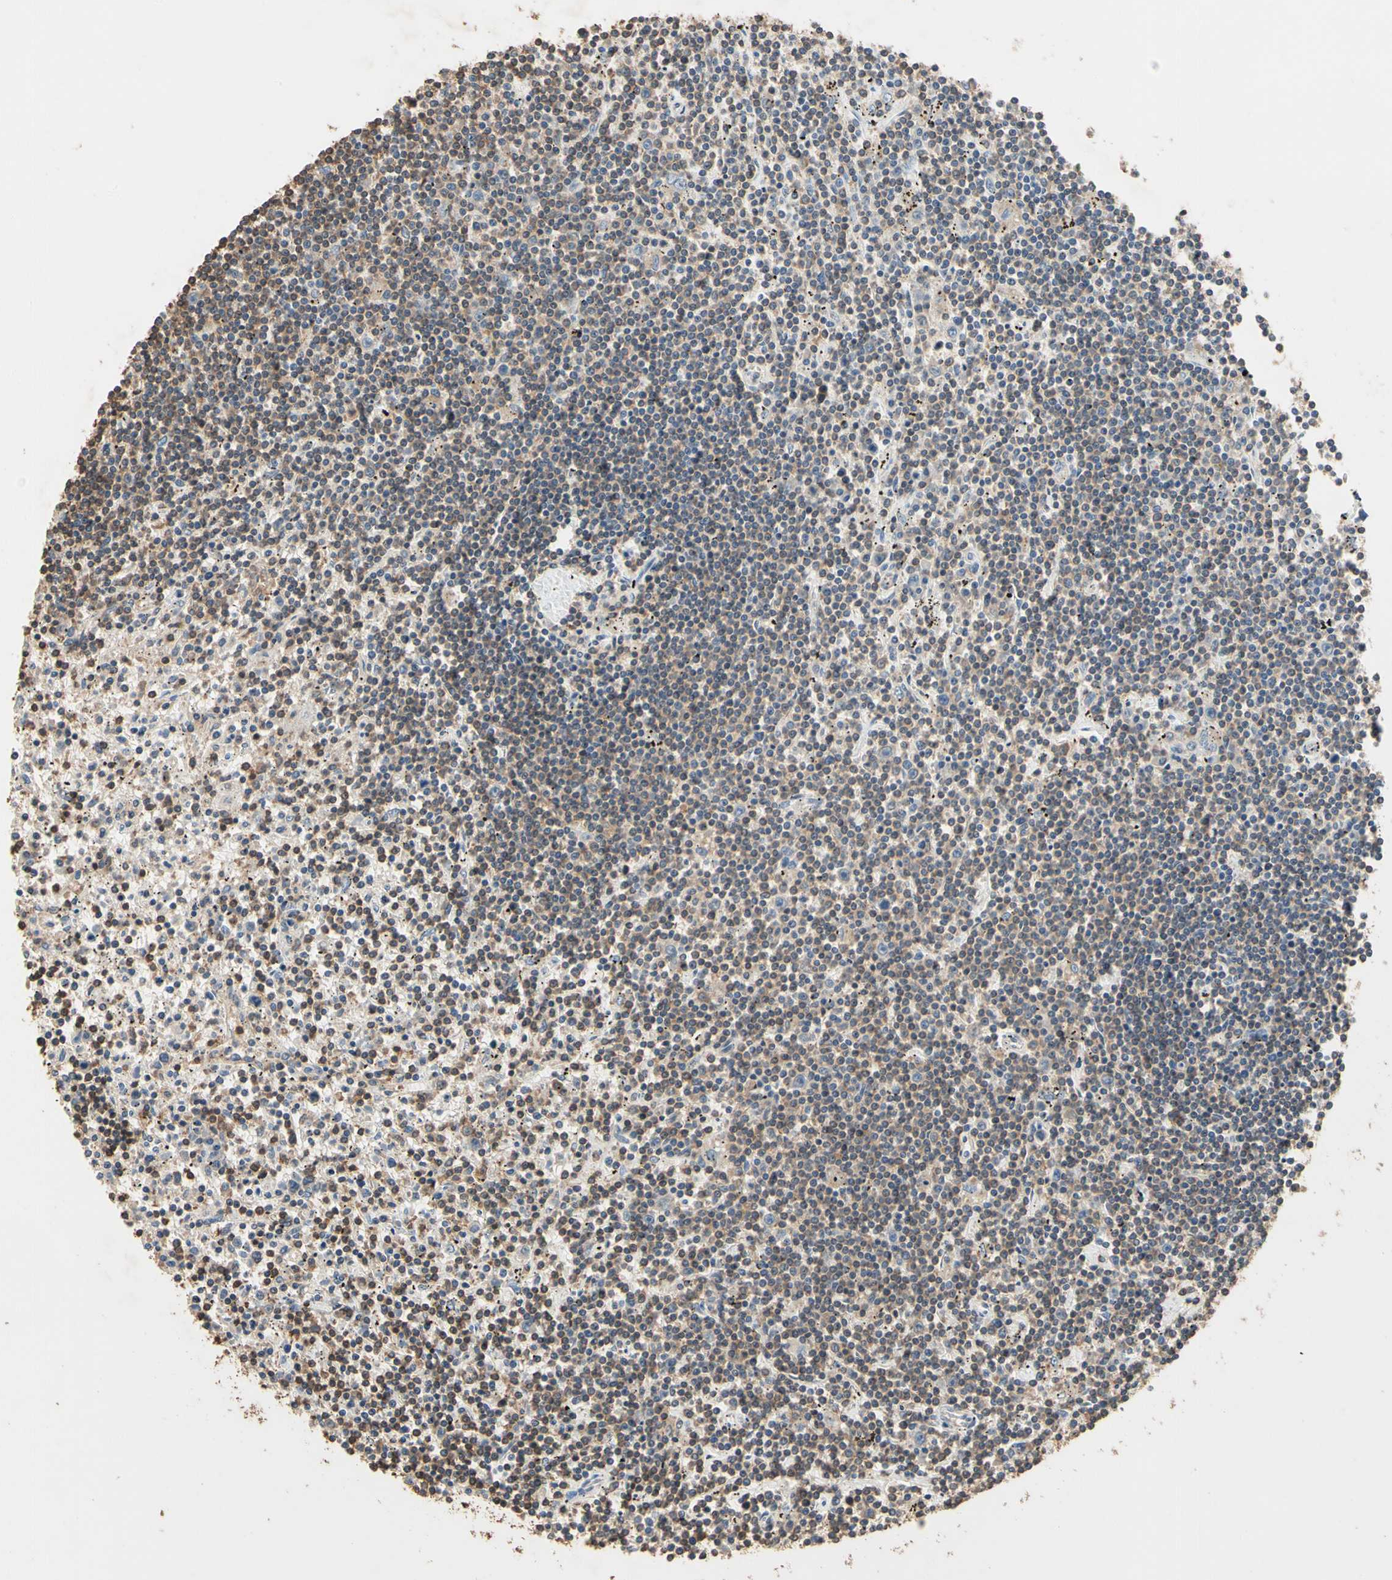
{"staining": {"intensity": "weak", "quantity": "25%-75%", "location": "cytoplasmic/membranous"}, "tissue": "lymphoma", "cell_type": "Tumor cells", "image_type": "cancer", "snomed": [{"axis": "morphology", "description": "Malignant lymphoma, non-Hodgkin's type, Low grade"}, {"axis": "topography", "description": "Spleen"}], "caption": "A brown stain shows weak cytoplasmic/membranous staining of a protein in human lymphoma tumor cells.", "gene": "MAP3K10", "patient": {"sex": "male", "age": 76}}